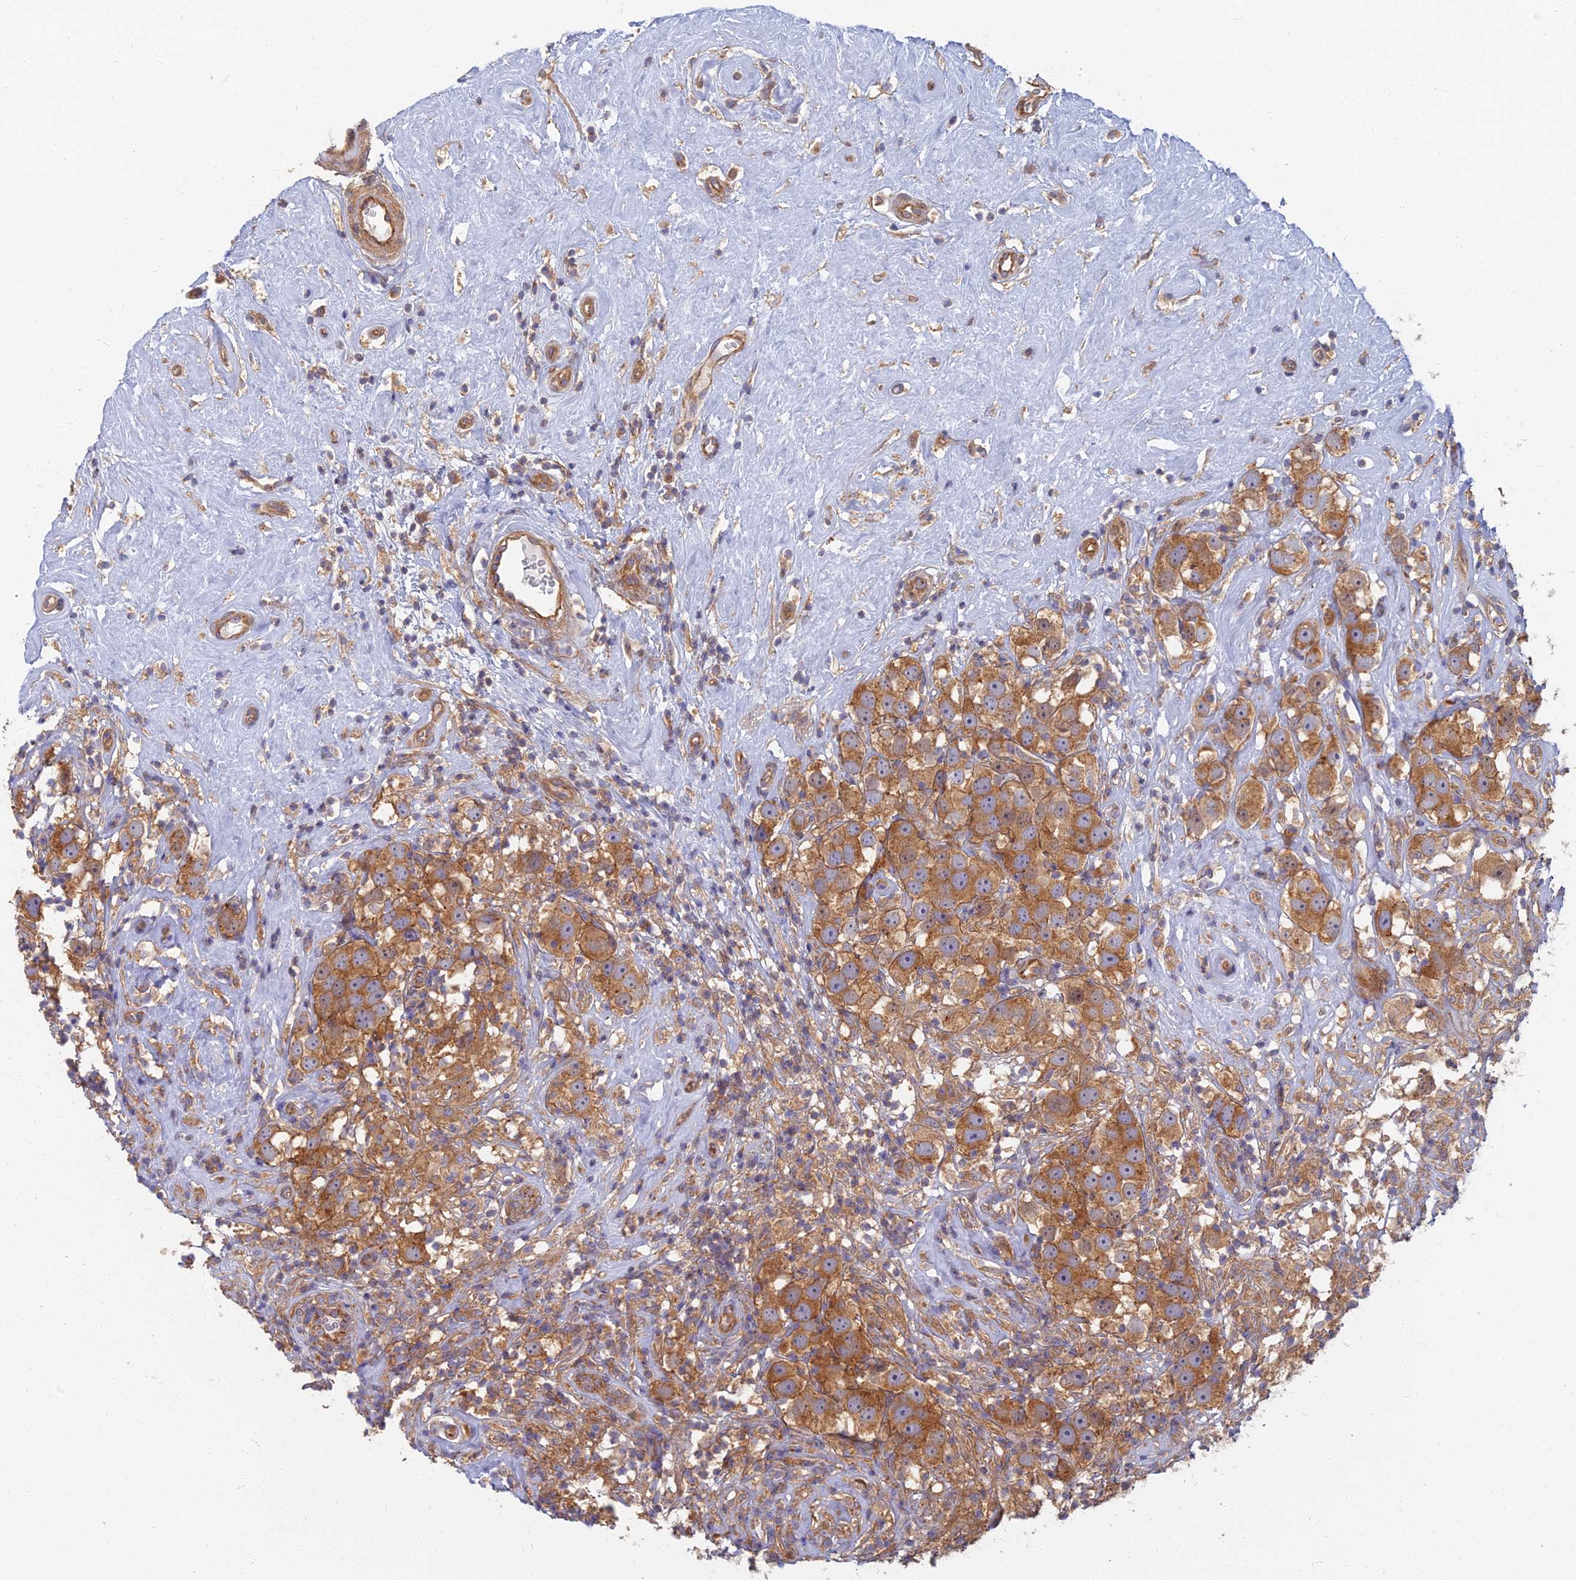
{"staining": {"intensity": "strong", "quantity": ">75%", "location": "cytoplasmic/membranous"}, "tissue": "testis cancer", "cell_type": "Tumor cells", "image_type": "cancer", "snomed": [{"axis": "morphology", "description": "Seminoma, NOS"}, {"axis": "topography", "description": "Testis"}], "caption": "DAB immunohistochemical staining of human testis cancer (seminoma) demonstrates strong cytoplasmic/membranous protein staining in about >75% of tumor cells.", "gene": "RBSN", "patient": {"sex": "male", "age": 49}}